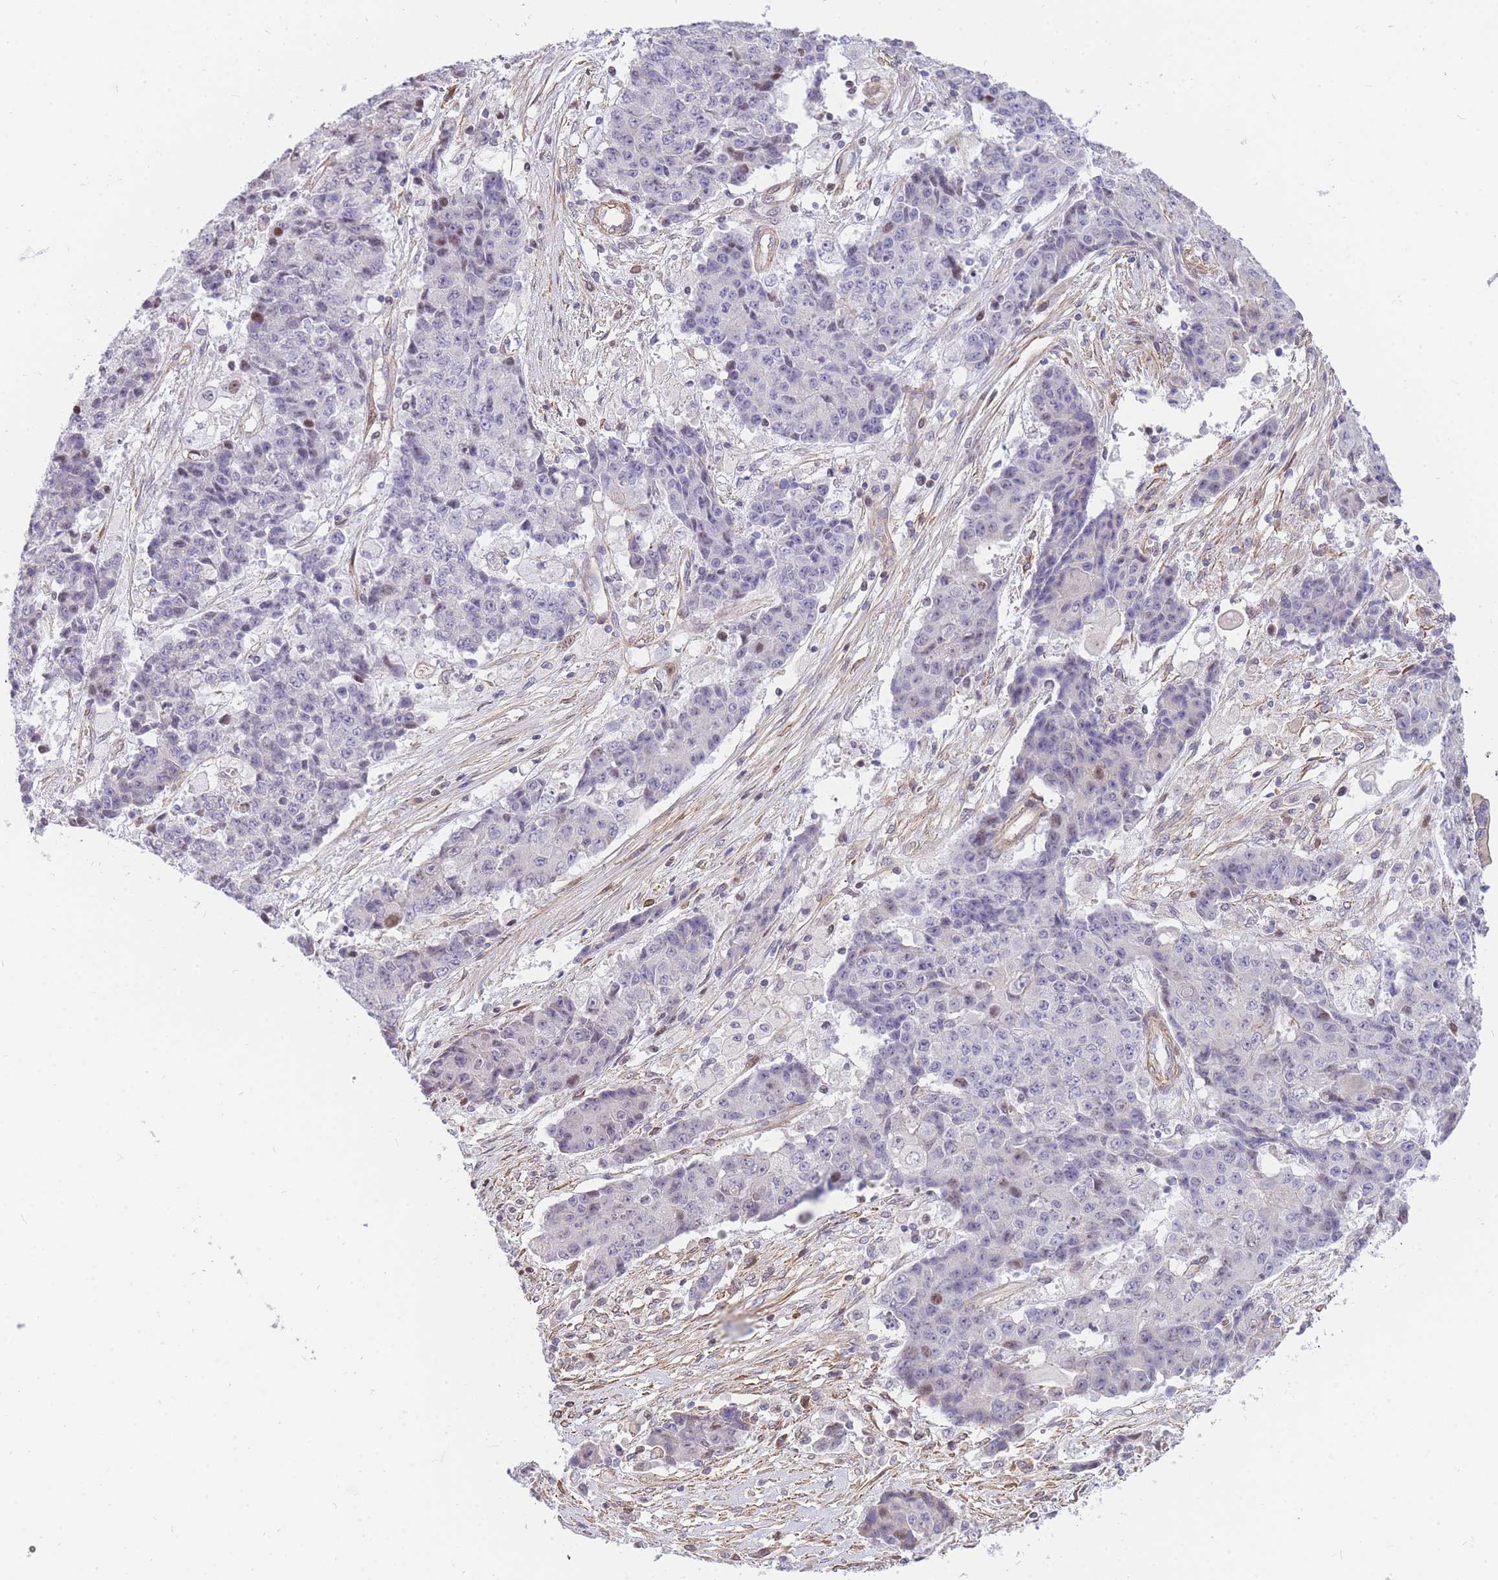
{"staining": {"intensity": "weak", "quantity": "<25%", "location": "nuclear"}, "tissue": "ovarian cancer", "cell_type": "Tumor cells", "image_type": "cancer", "snomed": [{"axis": "morphology", "description": "Carcinoma, endometroid"}, {"axis": "topography", "description": "Ovary"}], "caption": "There is no significant positivity in tumor cells of ovarian cancer (endometroid carcinoma).", "gene": "S100PBP", "patient": {"sex": "female", "age": 42}}